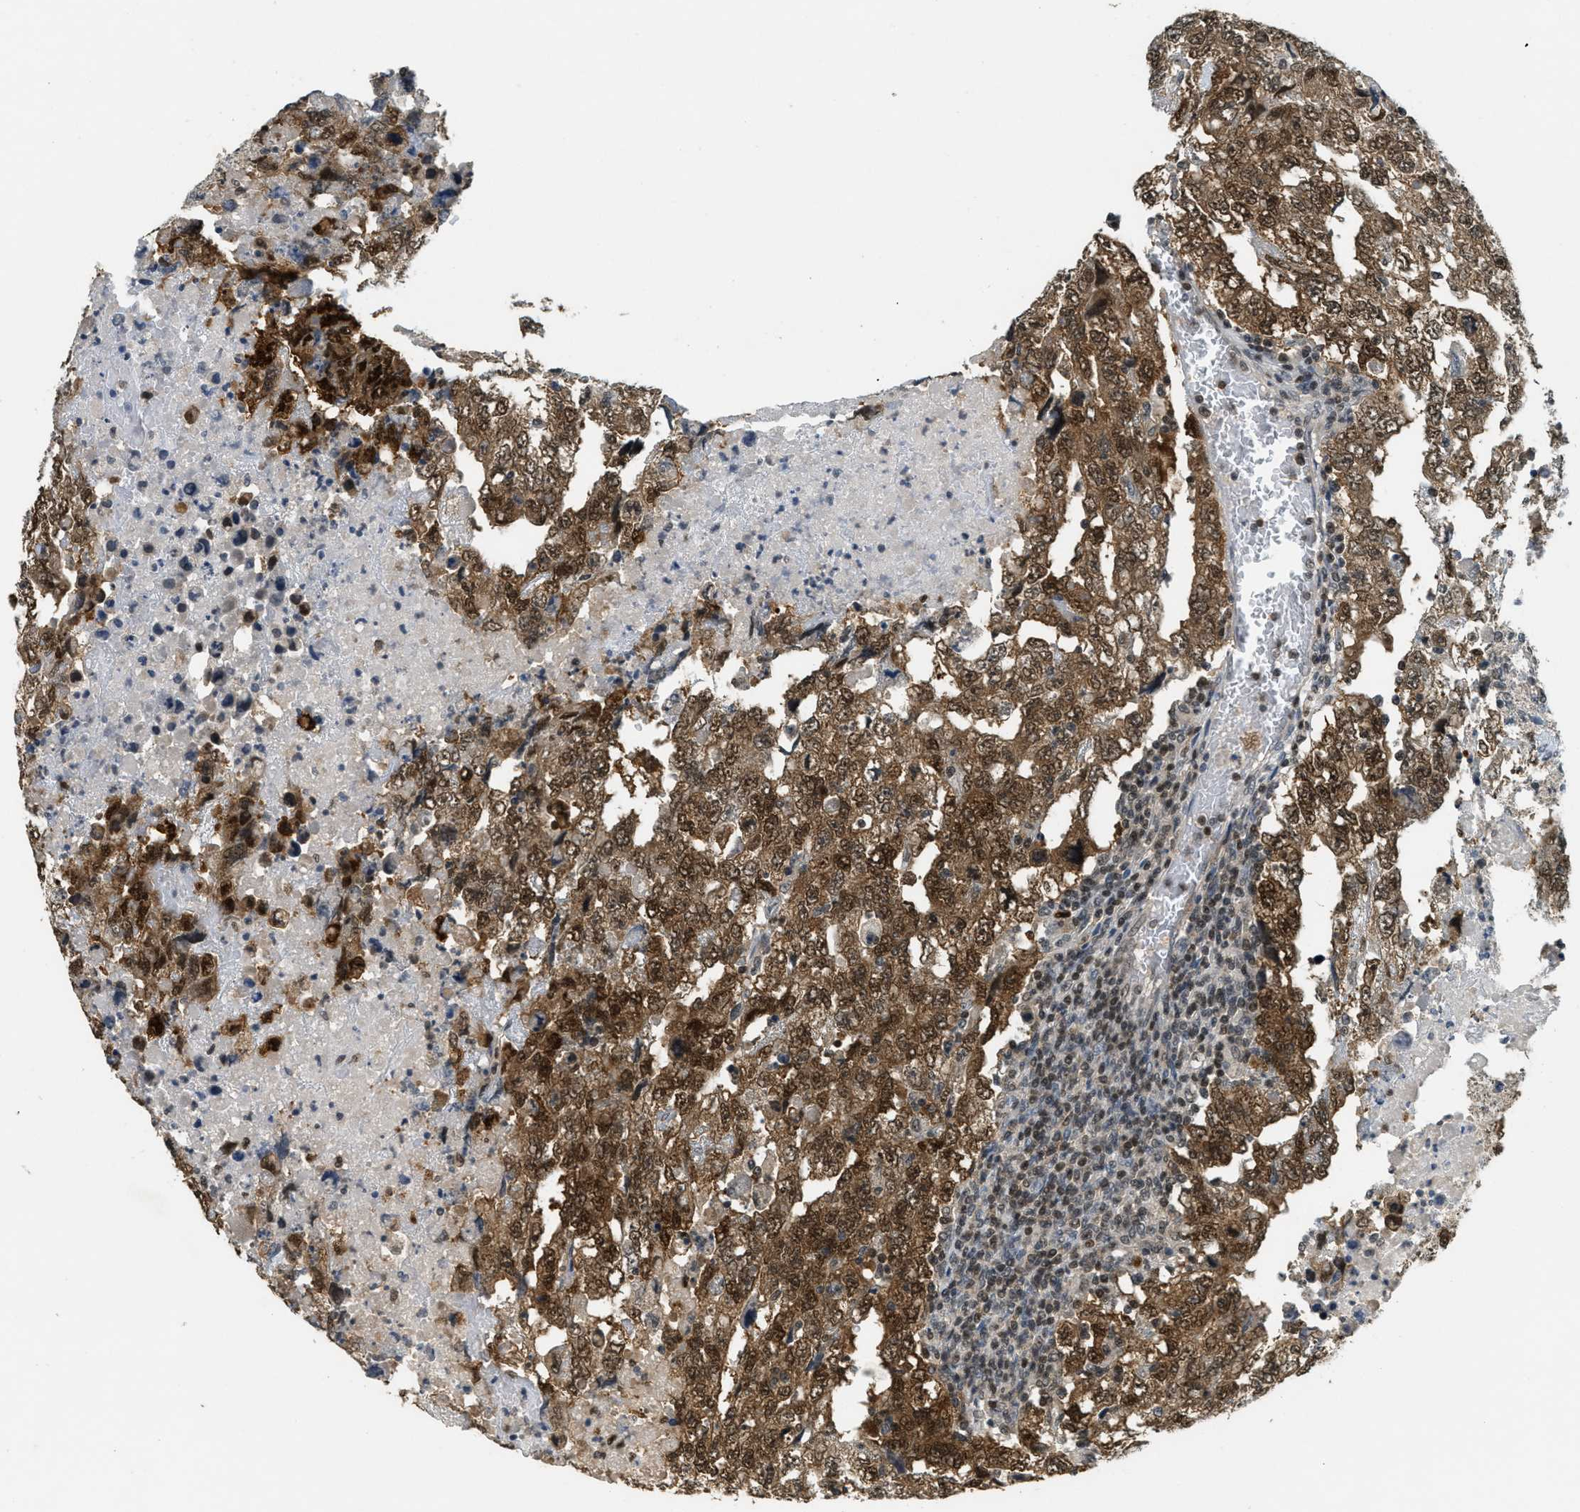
{"staining": {"intensity": "moderate", "quantity": ">75%", "location": "cytoplasmic/membranous,nuclear"}, "tissue": "testis cancer", "cell_type": "Tumor cells", "image_type": "cancer", "snomed": [{"axis": "morphology", "description": "Carcinoma, Embryonal, NOS"}, {"axis": "topography", "description": "Testis"}], "caption": "IHC (DAB (3,3'-diaminobenzidine)) staining of testis cancer reveals moderate cytoplasmic/membranous and nuclear protein positivity in approximately >75% of tumor cells.", "gene": "DNAJB1", "patient": {"sex": "male", "age": 36}}